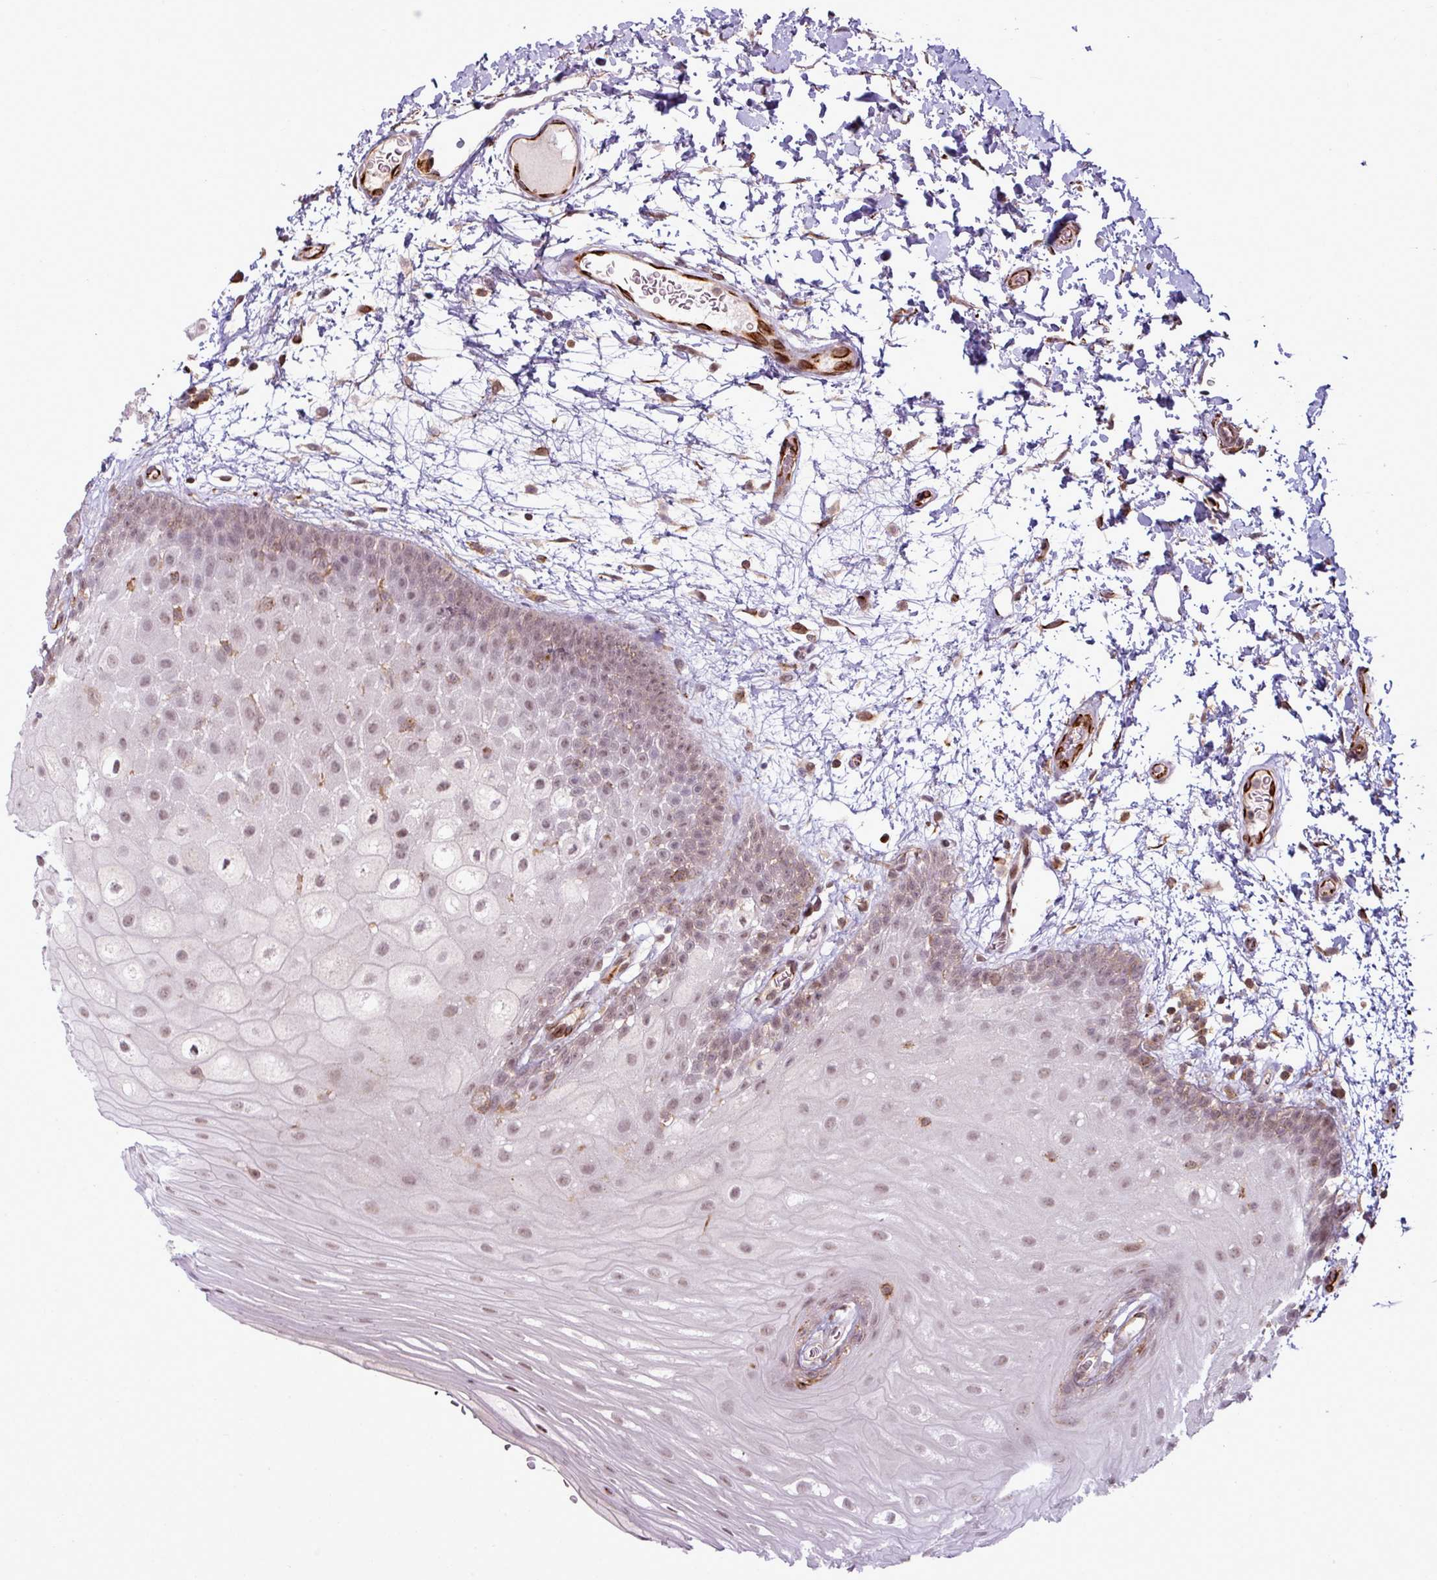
{"staining": {"intensity": "weak", "quantity": ">75%", "location": "nuclear"}, "tissue": "oral mucosa", "cell_type": "Squamous epithelial cells", "image_type": "normal", "snomed": [{"axis": "morphology", "description": "Normal tissue, NOS"}, {"axis": "morphology", "description": "Squamous cell carcinoma, NOS"}, {"axis": "topography", "description": "Oral tissue"}, {"axis": "topography", "description": "Tounge, NOS"}, {"axis": "topography", "description": "Head-Neck"}], "caption": "This photomicrograph demonstrates unremarkable oral mucosa stained with immunohistochemistry to label a protein in brown. The nuclear of squamous epithelial cells show weak positivity for the protein. Nuclei are counter-stained blue.", "gene": "ZC2HC1C", "patient": {"sex": "male", "age": 76}}